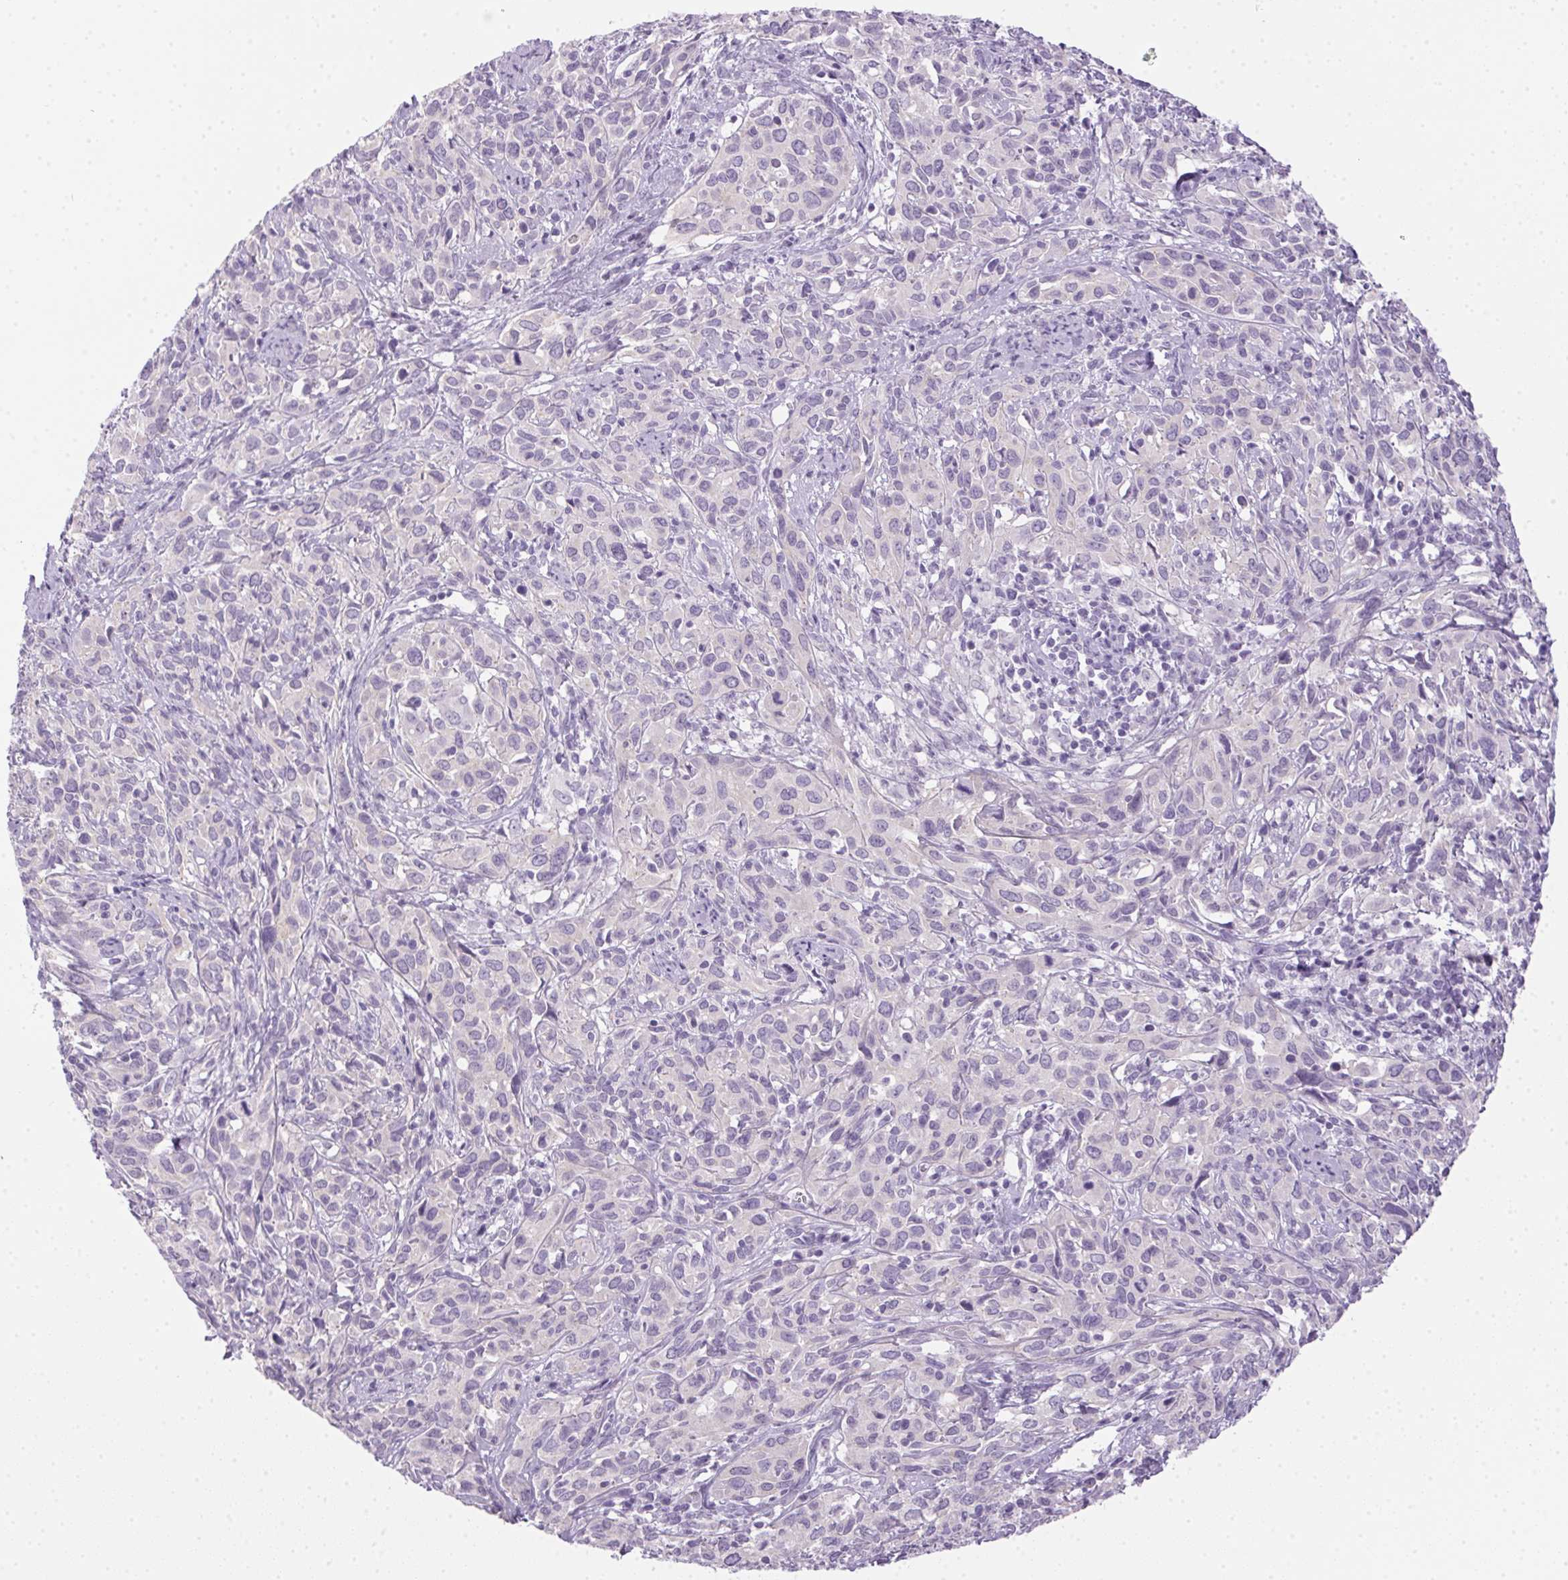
{"staining": {"intensity": "negative", "quantity": "none", "location": "none"}, "tissue": "cervical cancer", "cell_type": "Tumor cells", "image_type": "cancer", "snomed": [{"axis": "morphology", "description": "Normal tissue, NOS"}, {"axis": "morphology", "description": "Squamous cell carcinoma, NOS"}, {"axis": "topography", "description": "Cervix"}], "caption": "IHC of cervical cancer (squamous cell carcinoma) demonstrates no staining in tumor cells.", "gene": "POPDC2", "patient": {"sex": "female", "age": 51}}